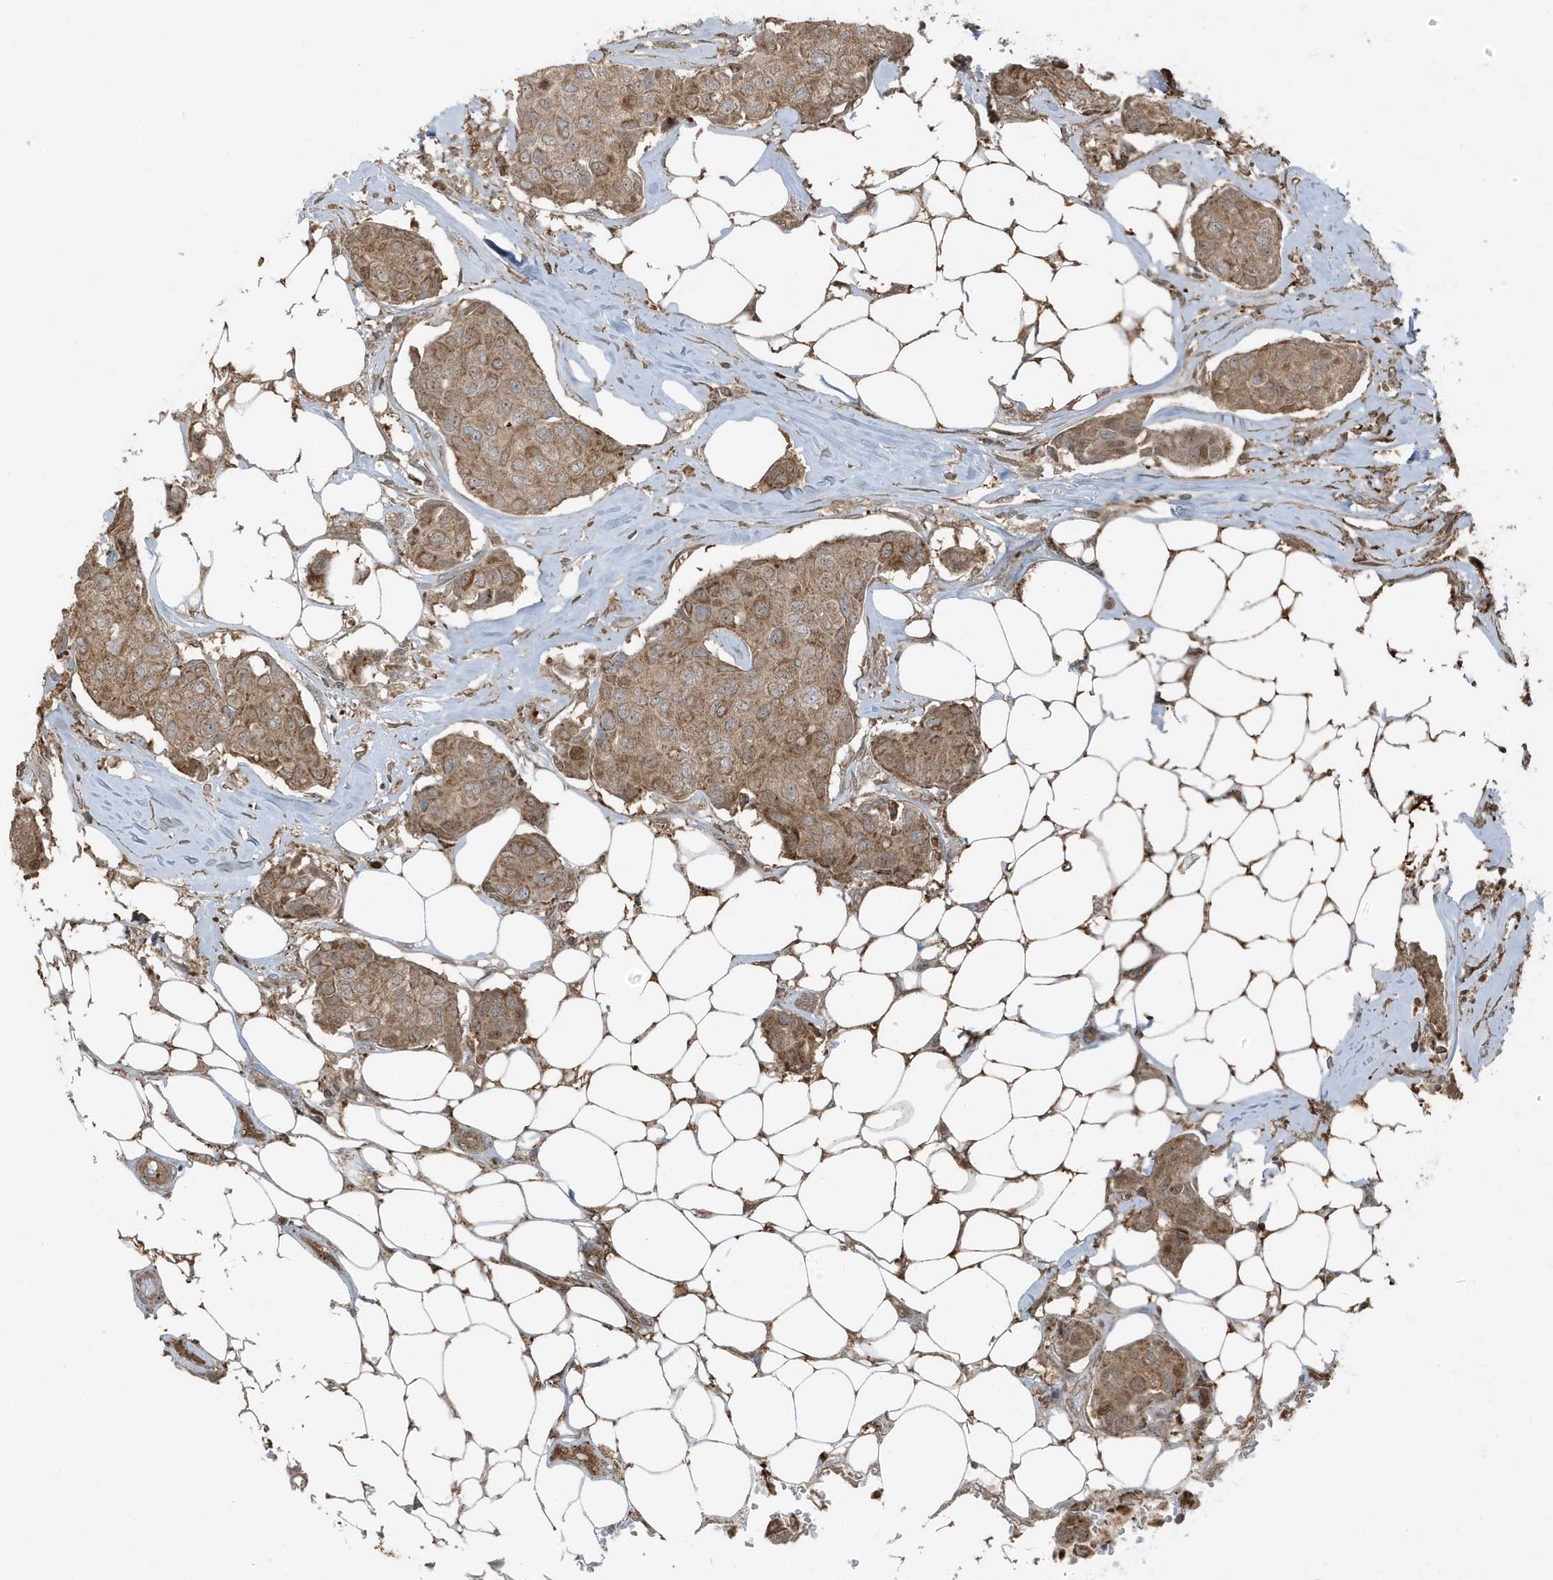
{"staining": {"intensity": "moderate", "quantity": ">75%", "location": "cytoplasmic/membranous"}, "tissue": "breast cancer", "cell_type": "Tumor cells", "image_type": "cancer", "snomed": [{"axis": "morphology", "description": "Duct carcinoma"}, {"axis": "topography", "description": "Breast"}], "caption": "An image showing moderate cytoplasmic/membranous expression in approximately >75% of tumor cells in breast cancer (invasive ductal carcinoma), as visualized by brown immunohistochemical staining.", "gene": "AZI2", "patient": {"sex": "female", "age": 80}}